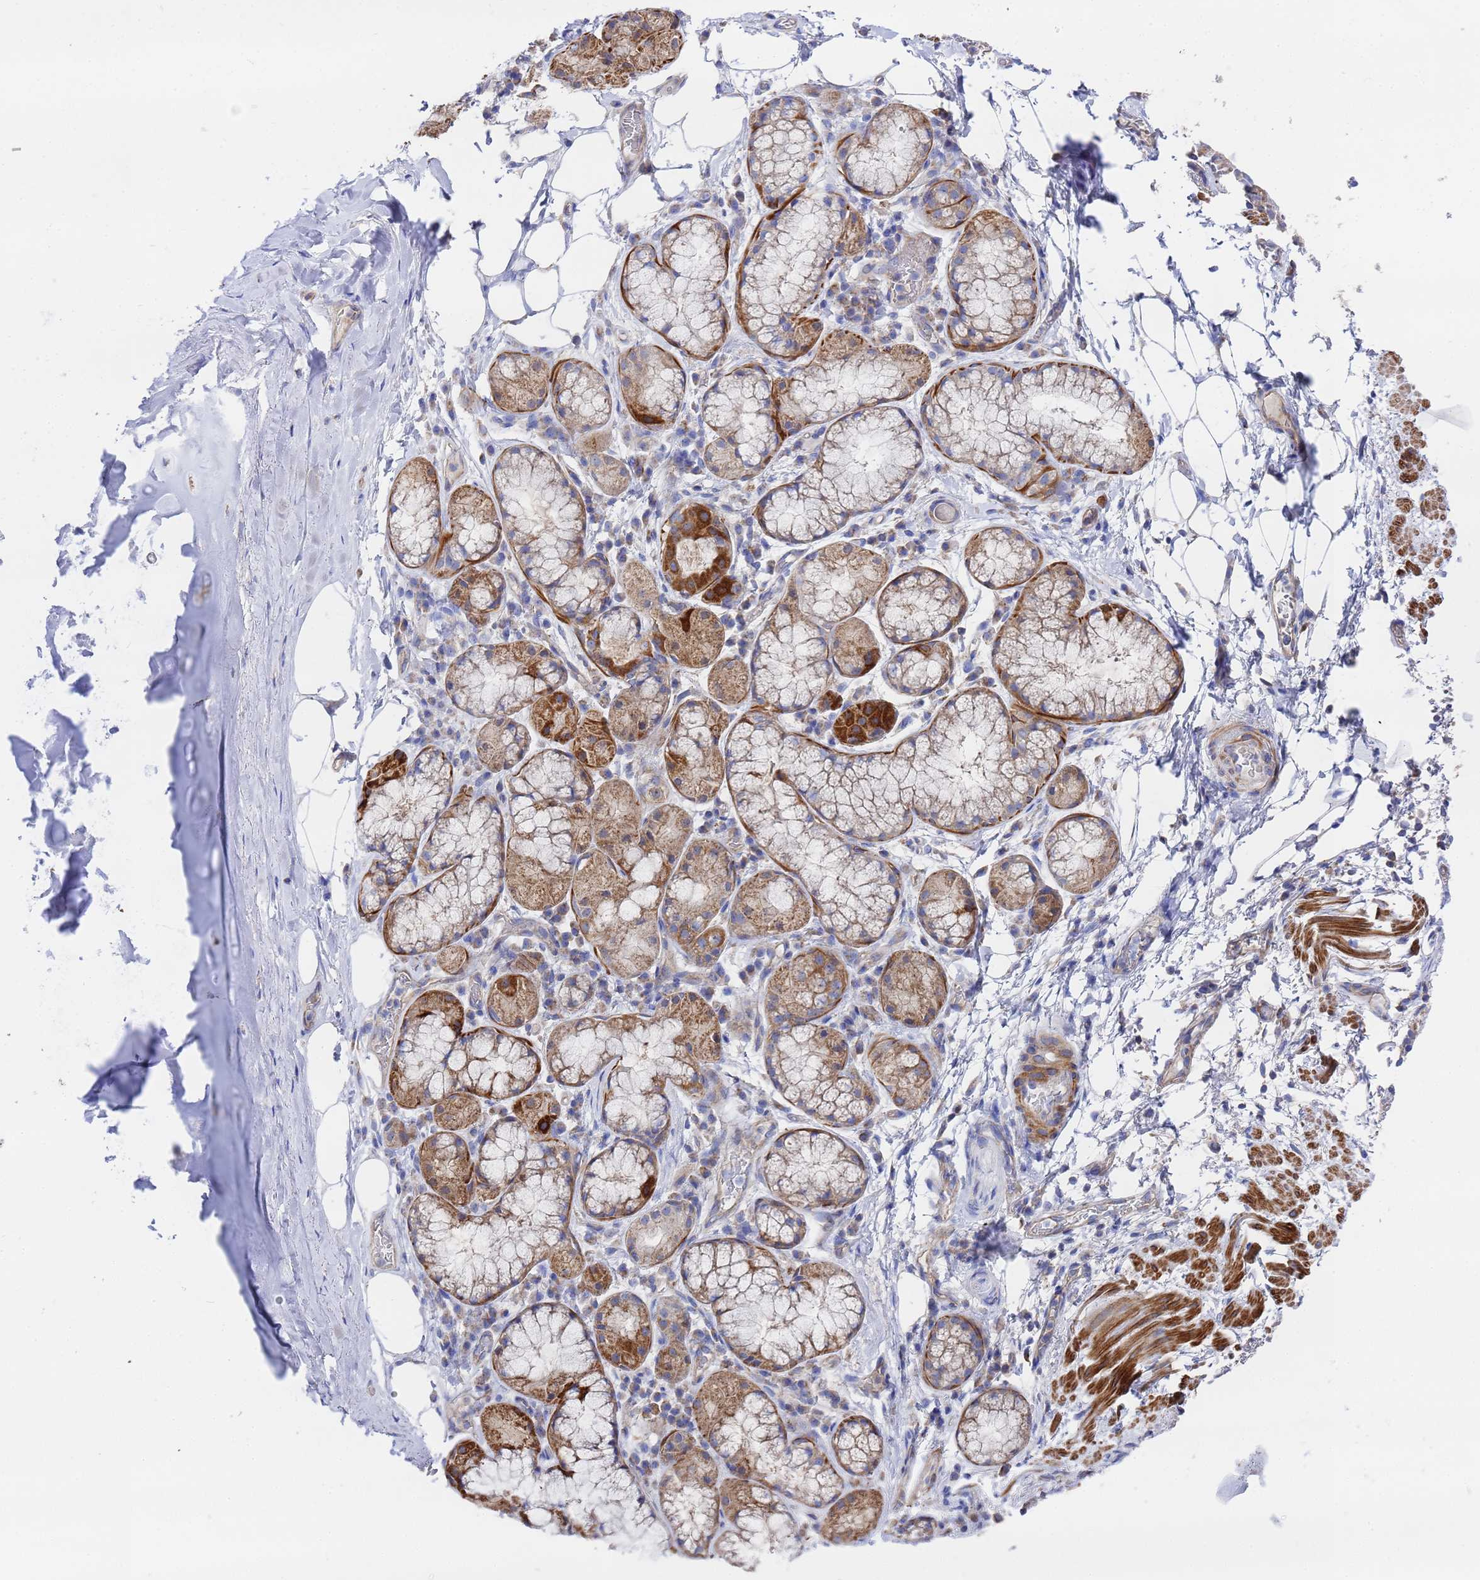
{"staining": {"intensity": "negative", "quantity": "none", "location": "none"}, "tissue": "adipose tissue", "cell_type": "Adipocytes", "image_type": "normal", "snomed": [{"axis": "morphology", "description": "Normal tissue, NOS"}, {"axis": "topography", "description": "Lymph node"}, {"axis": "topography", "description": "Cartilage tissue"}, {"axis": "topography", "description": "Bronchus"}], "caption": "This is a micrograph of IHC staining of benign adipose tissue, which shows no expression in adipocytes.", "gene": "FAHD2A", "patient": {"sex": "male", "age": 63}}